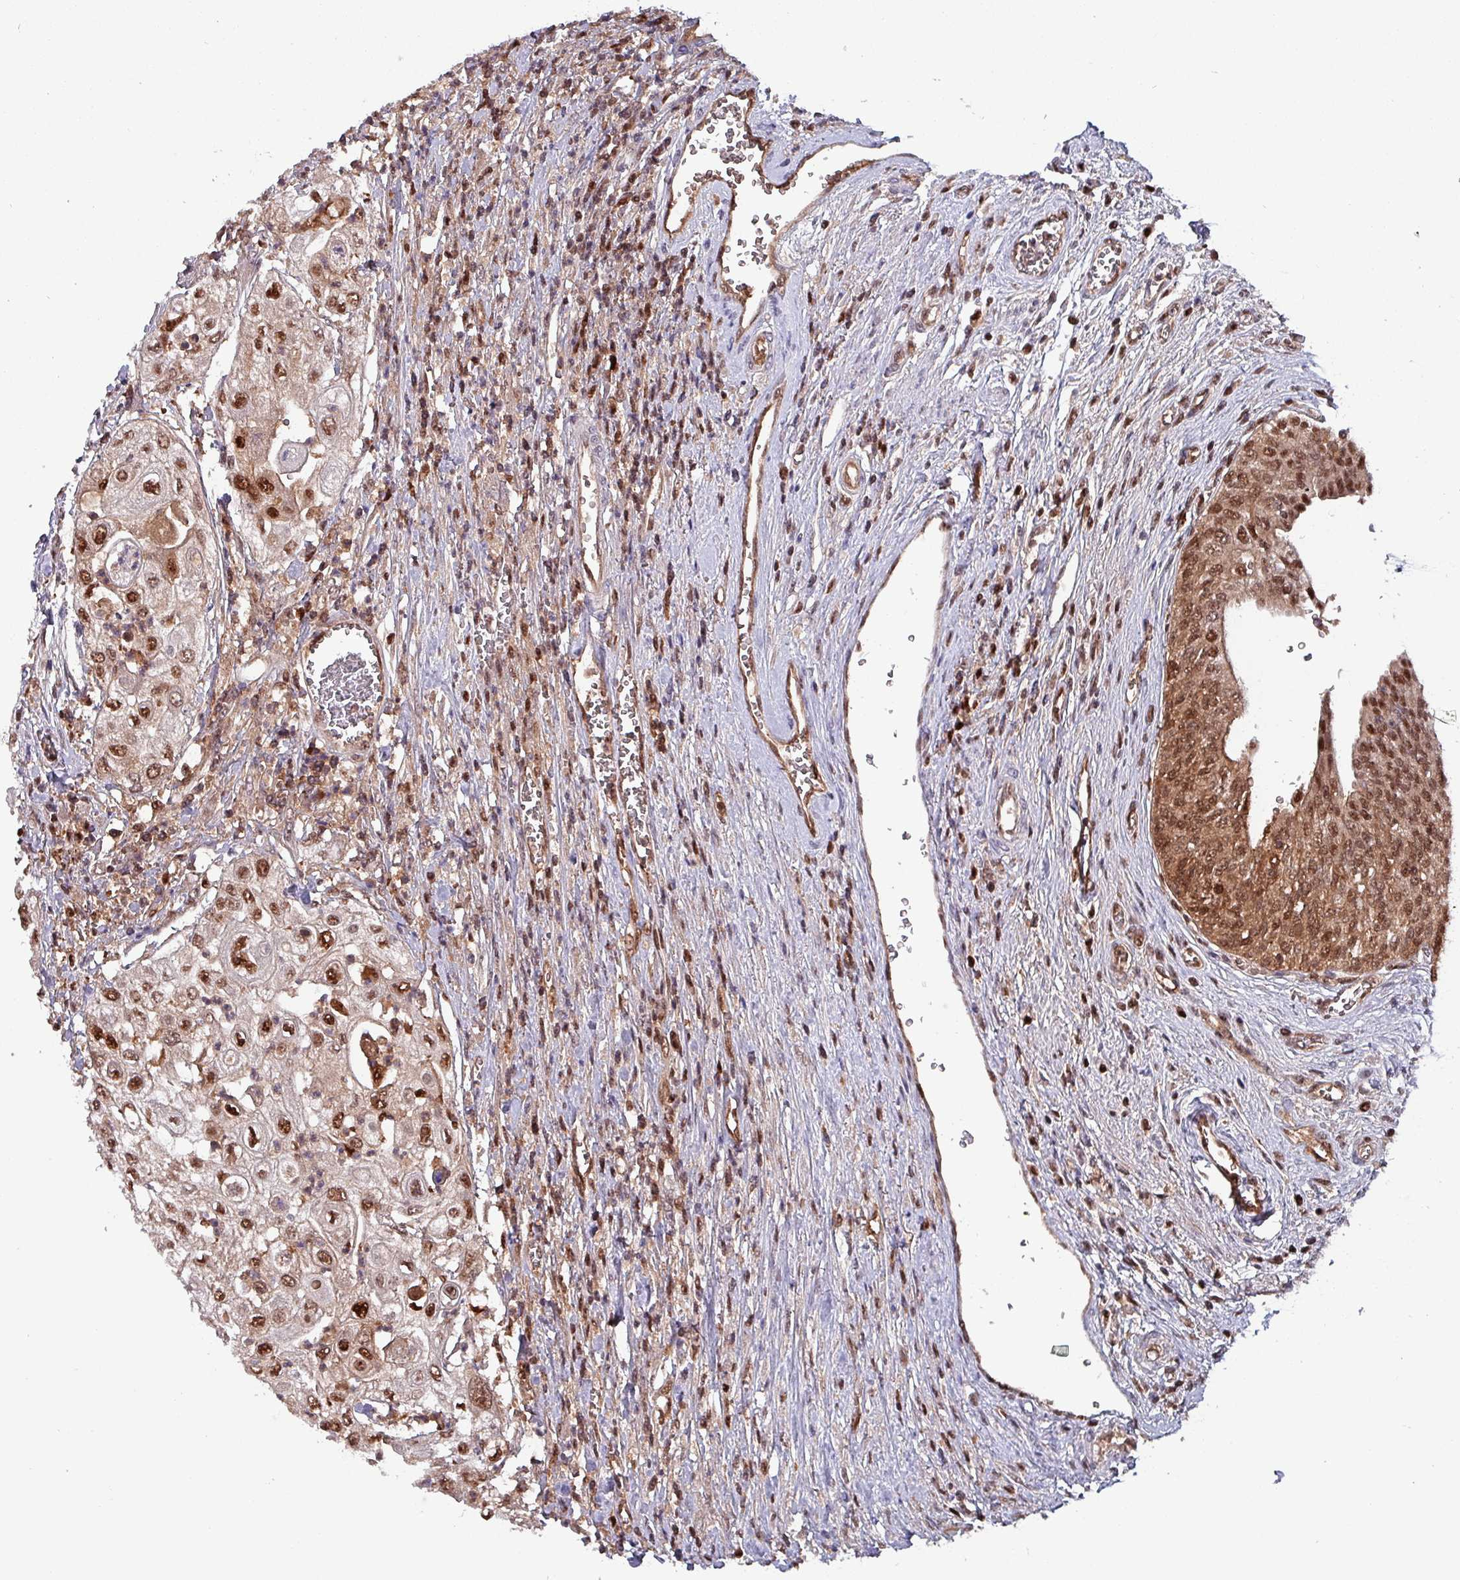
{"staining": {"intensity": "moderate", "quantity": ">75%", "location": "cytoplasmic/membranous,nuclear"}, "tissue": "urothelial cancer", "cell_type": "Tumor cells", "image_type": "cancer", "snomed": [{"axis": "morphology", "description": "Urothelial carcinoma, High grade"}, {"axis": "topography", "description": "Urinary bladder"}], "caption": "Protein analysis of urothelial cancer tissue demonstrates moderate cytoplasmic/membranous and nuclear positivity in approximately >75% of tumor cells.", "gene": "PSMB8", "patient": {"sex": "female", "age": 79}}